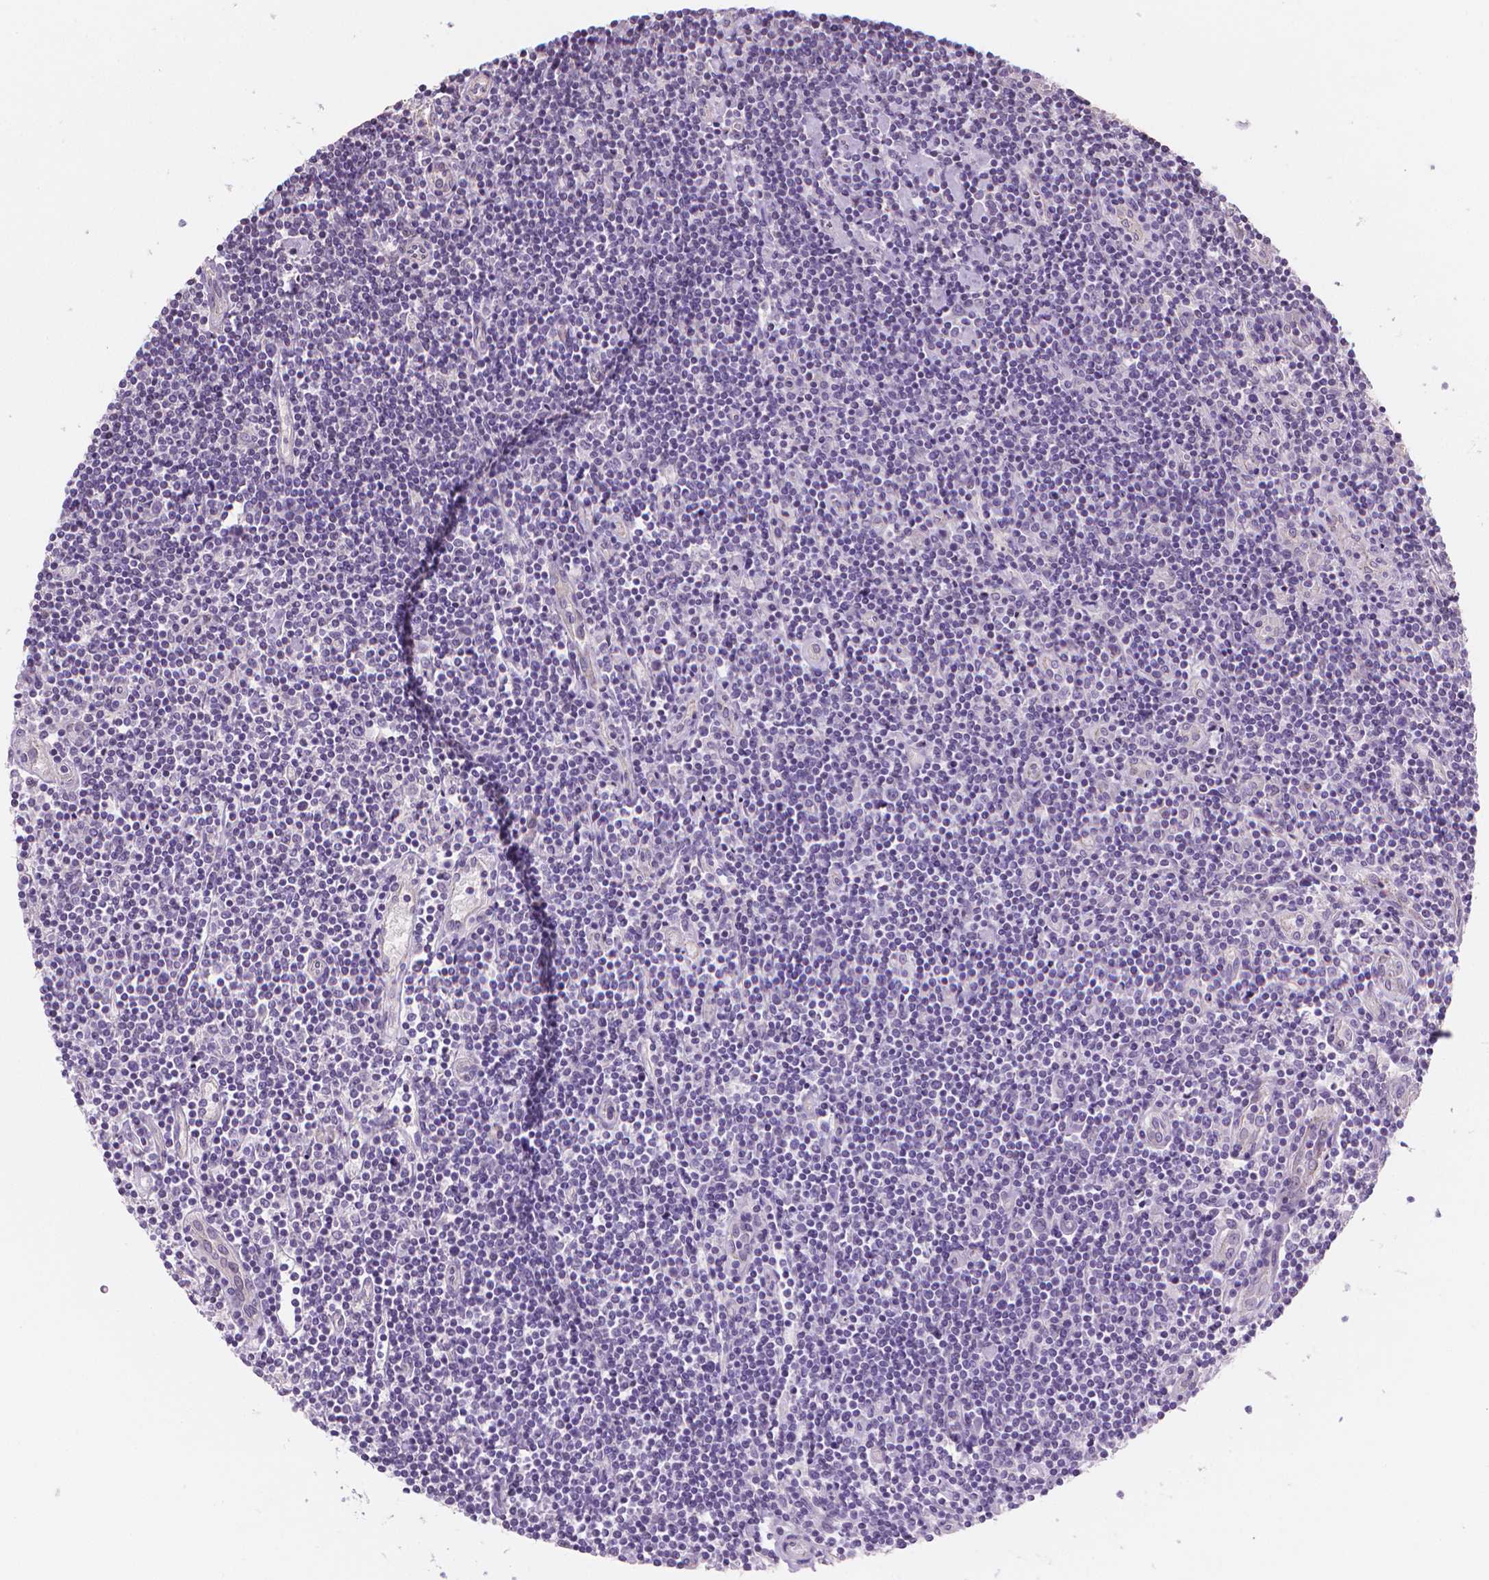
{"staining": {"intensity": "negative", "quantity": "none", "location": "none"}, "tissue": "lymphoma", "cell_type": "Tumor cells", "image_type": "cancer", "snomed": [{"axis": "morphology", "description": "Hodgkin's disease, NOS"}, {"axis": "topography", "description": "Lymph node"}], "caption": "Hodgkin's disease stained for a protein using immunohistochemistry displays no staining tumor cells.", "gene": "CLXN", "patient": {"sex": "male", "age": 40}}